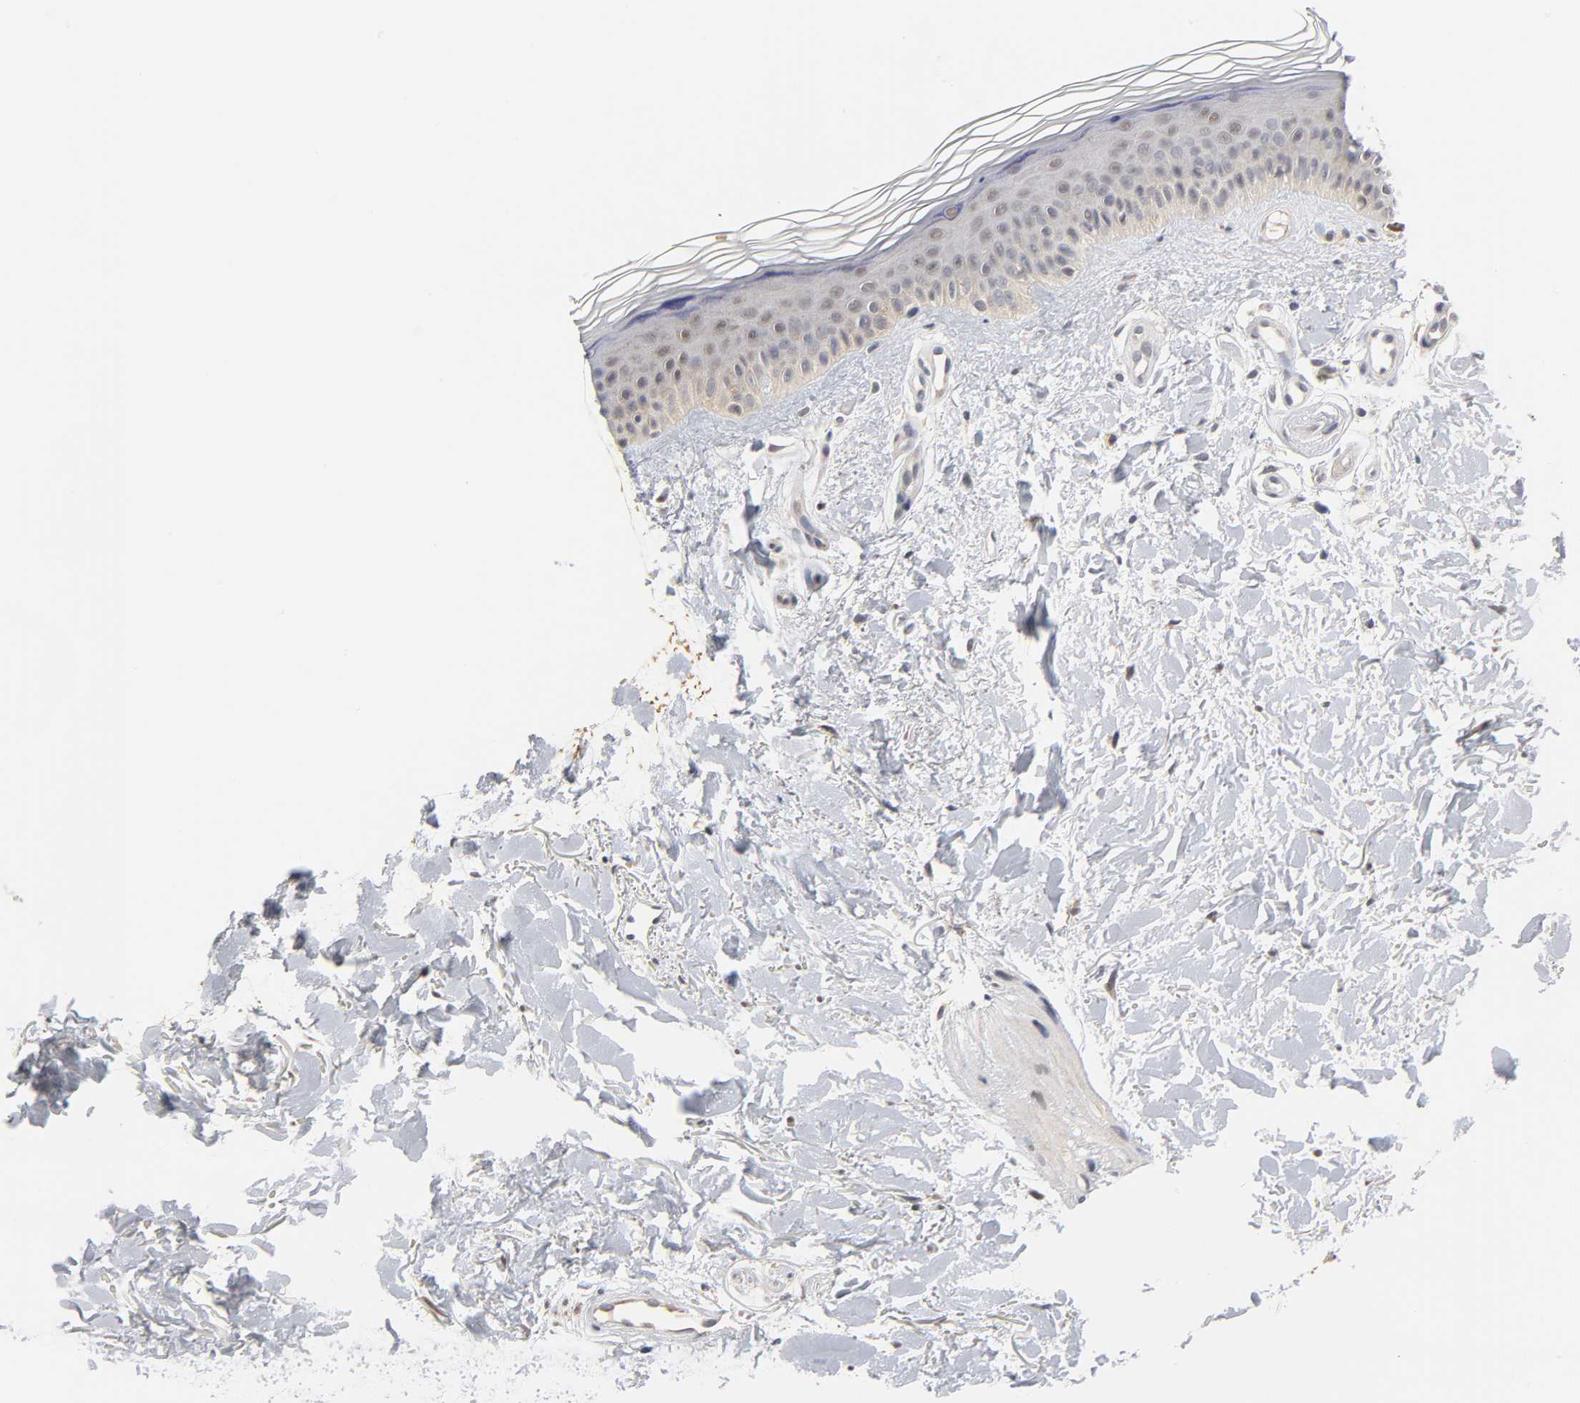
{"staining": {"intensity": "moderate", "quantity": ">75%", "location": "cytoplasmic/membranous"}, "tissue": "skin", "cell_type": "Fibroblasts", "image_type": "normal", "snomed": [{"axis": "morphology", "description": "Normal tissue, NOS"}, {"axis": "topography", "description": "Skin"}], "caption": "About >75% of fibroblasts in benign skin show moderate cytoplasmic/membranous protein positivity as visualized by brown immunohistochemical staining.", "gene": "GSTZ1", "patient": {"sex": "female", "age": 19}}